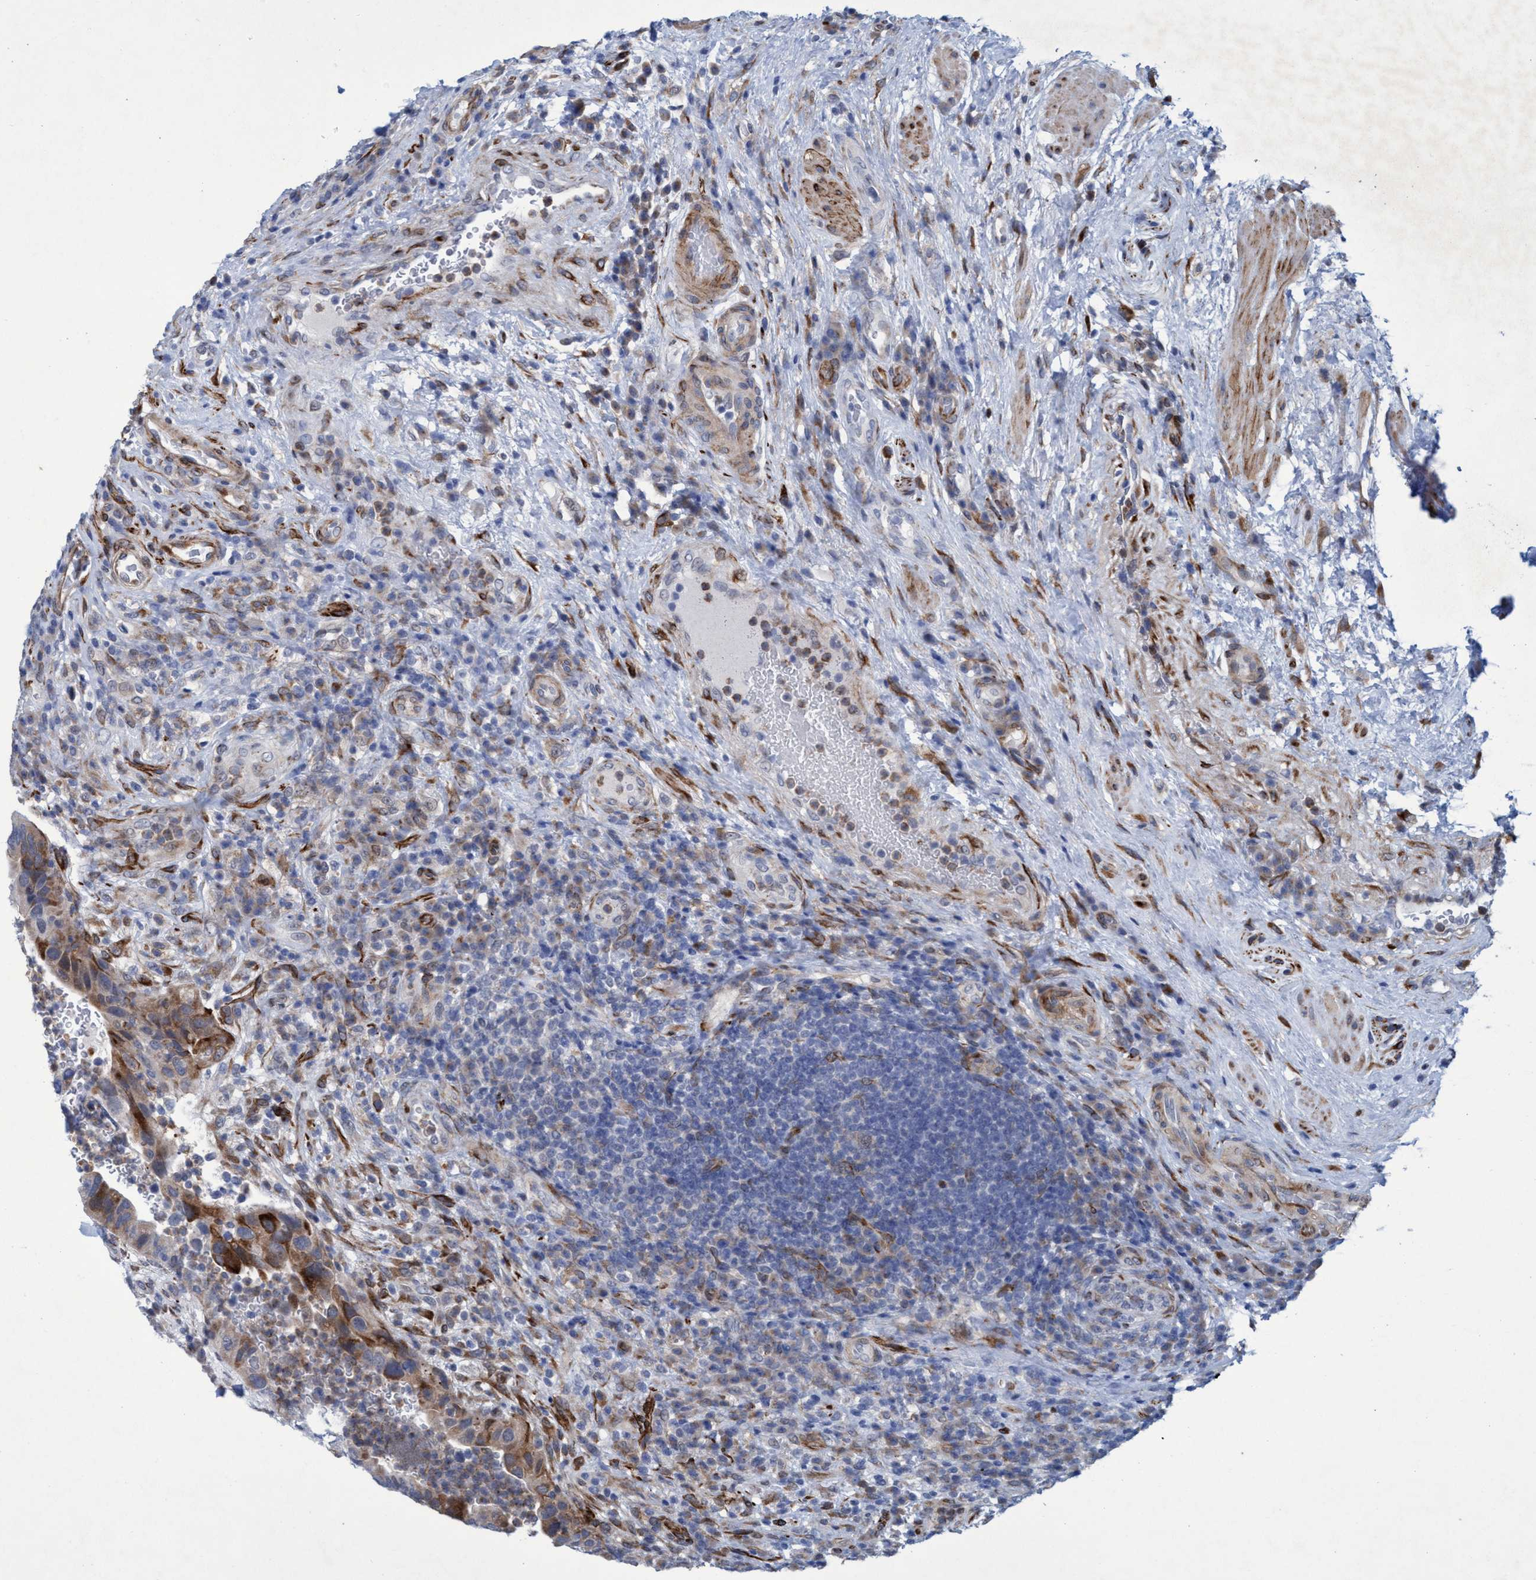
{"staining": {"intensity": "strong", "quantity": "<25%", "location": "cytoplasmic/membranous"}, "tissue": "urothelial cancer", "cell_type": "Tumor cells", "image_type": "cancer", "snomed": [{"axis": "morphology", "description": "Urothelial carcinoma, High grade"}, {"axis": "topography", "description": "Urinary bladder"}], "caption": "Urothelial cancer tissue displays strong cytoplasmic/membranous positivity in approximately <25% of tumor cells (brown staining indicates protein expression, while blue staining denotes nuclei).", "gene": "SLC43A2", "patient": {"sex": "female", "age": 82}}